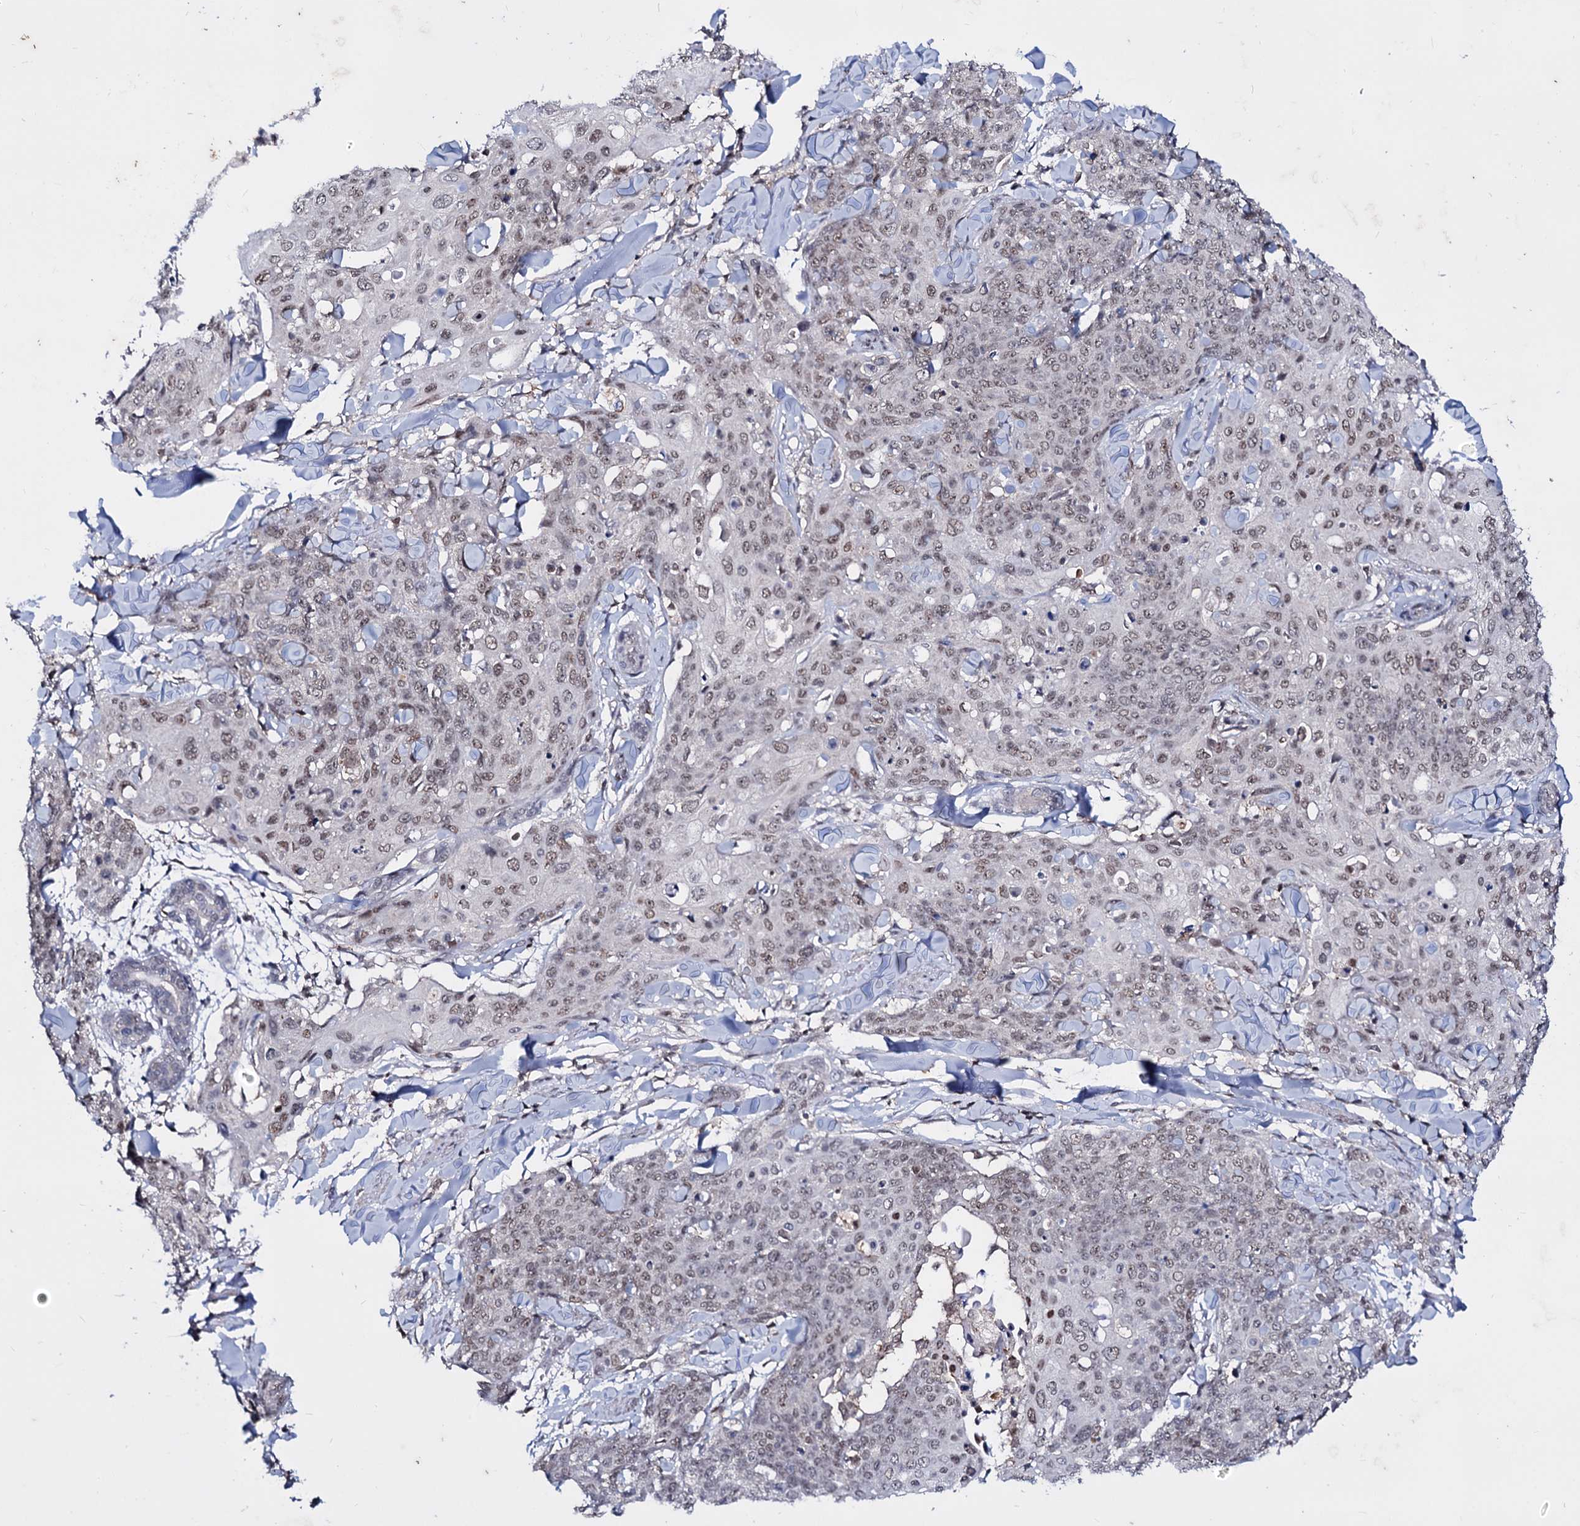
{"staining": {"intensity": "weak", "quantity": ">75%", "location": "nuclear"}, "tissue": "skin cancer", "cell_type": "Tumor cells", "image_type": "cancer", "snomed": [{"axis": "morphology", "description": "Squamous cell carcinoma, NOS"}, {"axis": "topography", "description": "Skin"}, {"axis": "topography", "description": "Vulva"}], "caption": "Immunohistochemical staining of human skin squamous cell carcinoma displays low levels of weak nuclear protein staining in approximately >75% of tumor cells.", "gene": "SMCHD1", "patient": {"sex": "female", "age": 85}}